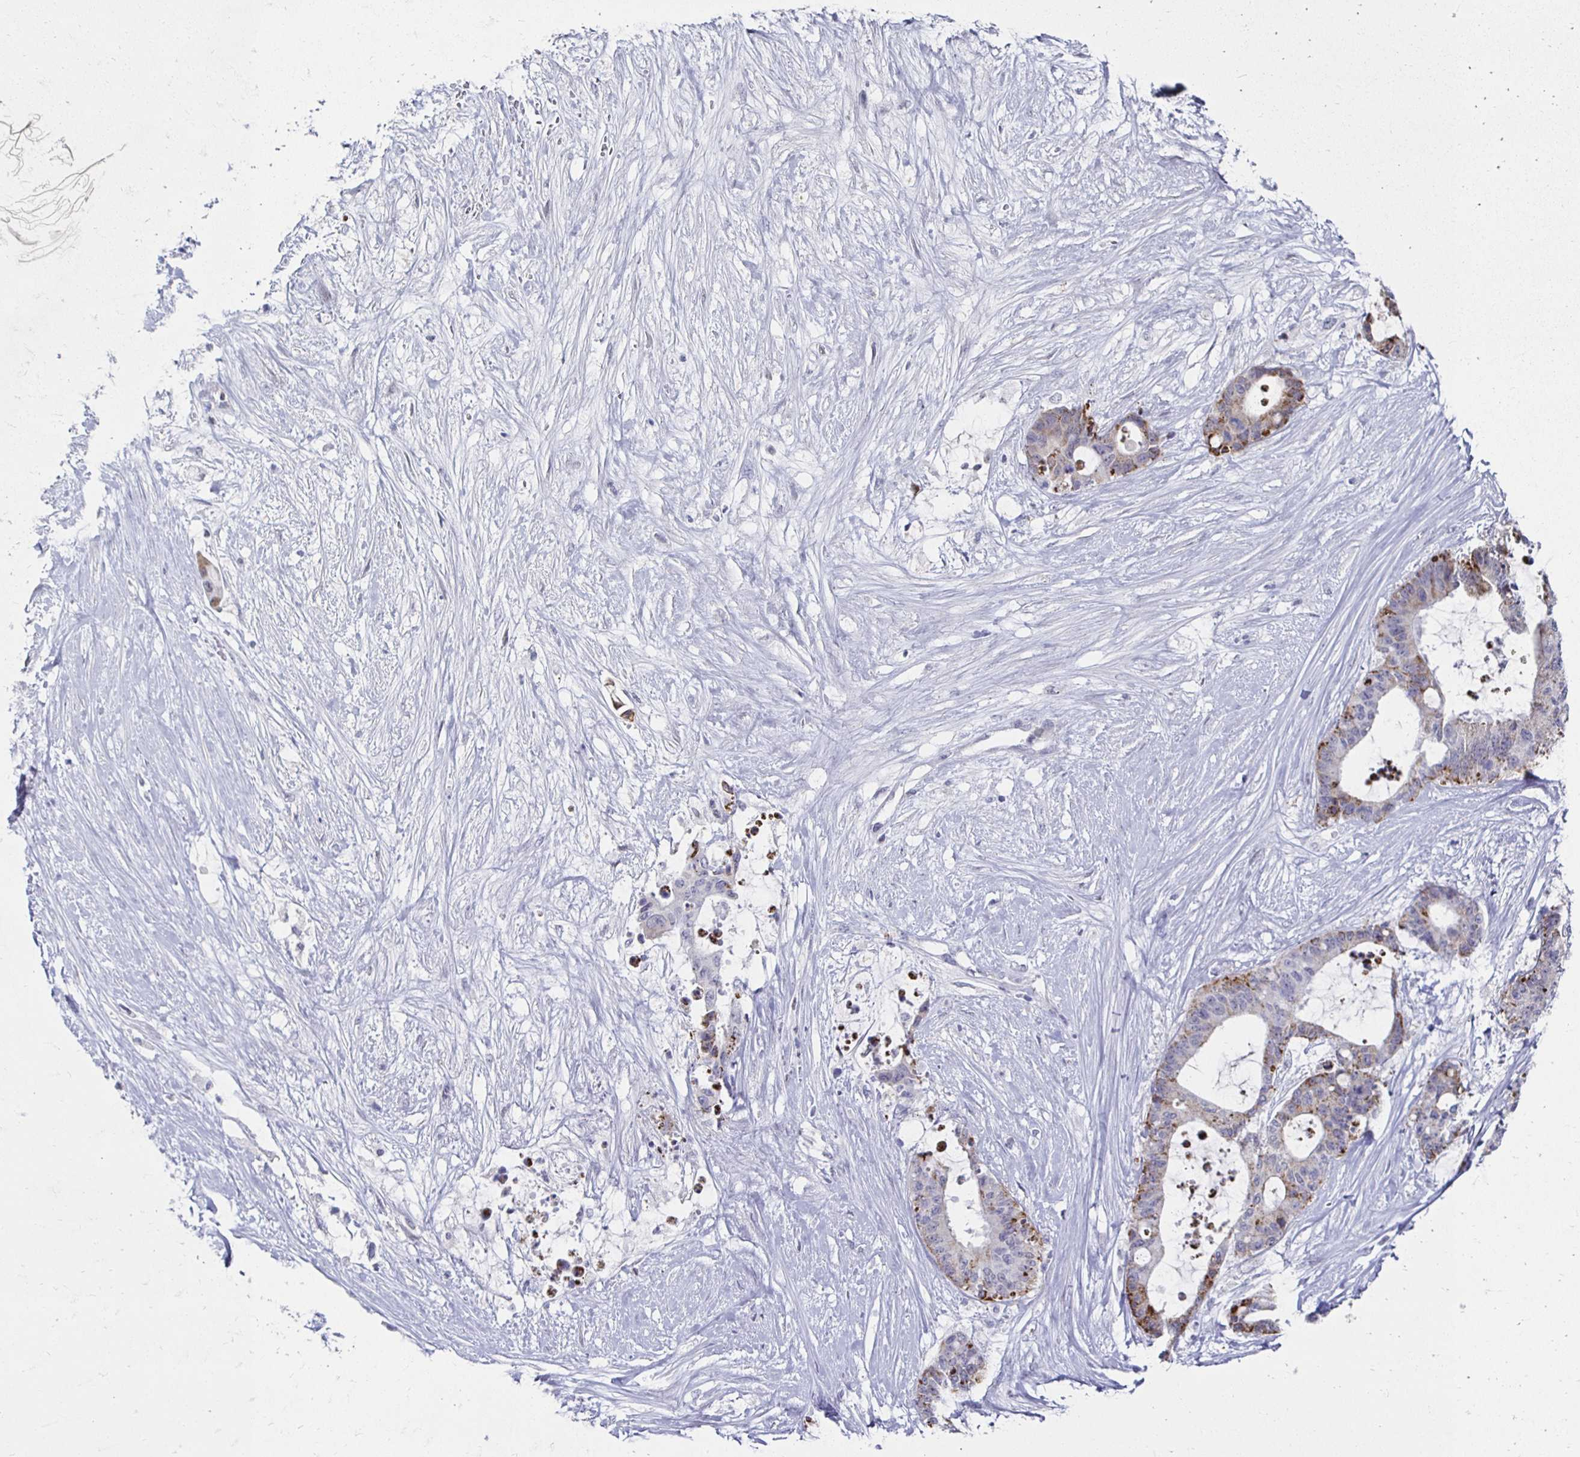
{"staining": {"intensity": "weak", "quantity": "25%-75%", "location": "cytoplasmic/membranous"}, "tissue": "liver cancer", "cell_type": "Tumor cells", "image_type": "cancer", "snomed": [{"axis": "morphology", "description": "Normal tissue, NOS"}, {"axis": "morphology", "description": "Cholangiocarcinoma"}, {"axis": "topography", "description": "Liver"}, {"axis": "topography", "description": "Peripheral nerve tissue"}], "caption": "Protein staining of cholangiocarcinoma (liver) tissue reveals weak cytoplasmic/membranous positivity in about 25%-75% of tumor cells. (brown staining indicates protein expression, while blue staining denotes nuclei).", "gene": "NOCT", "patient": {"sex": "female", "age": 73}}